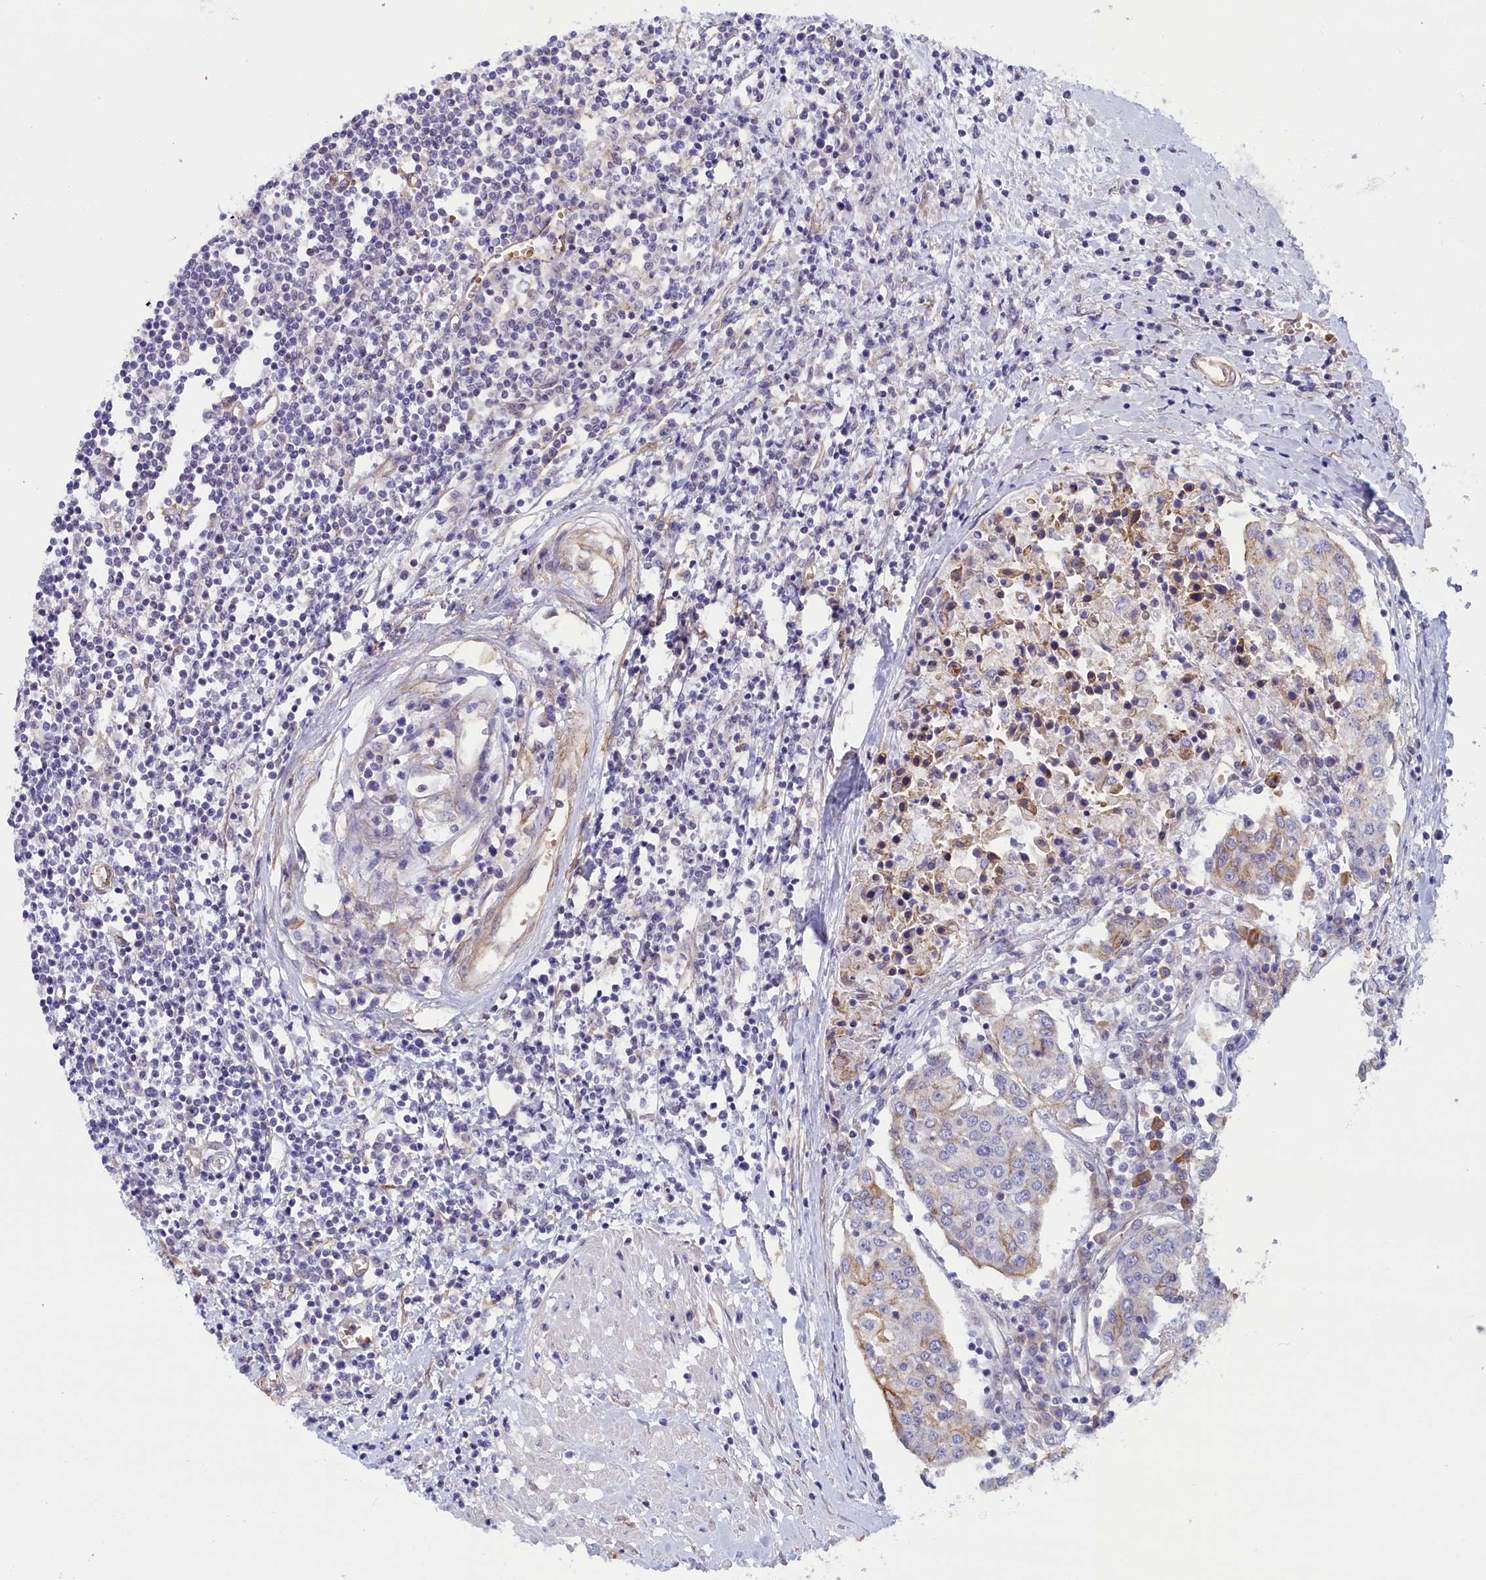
{"staining": {"intensity": "moderate", "quantity": "<25%", "location": "cytoplasmic/membranous"}, "tissue": "urothelial cancer", "cell_type": "Tumor cells", "image_type": "cancer", "snomed": [{"axis": "morphology", "description": "Urothelial carcinoma, High grade"}, {"axis": "topography", "description": "Urinary bladder"}], "caption": "Human urothelial carcinoma (high-grade) stained with a brown dye demonstrates moderate cytoplasmic/membranous positive expression in about <25% of tumor cells.", "gene": "ABCC12", "patient": {"sex": "female", "age": 85}}